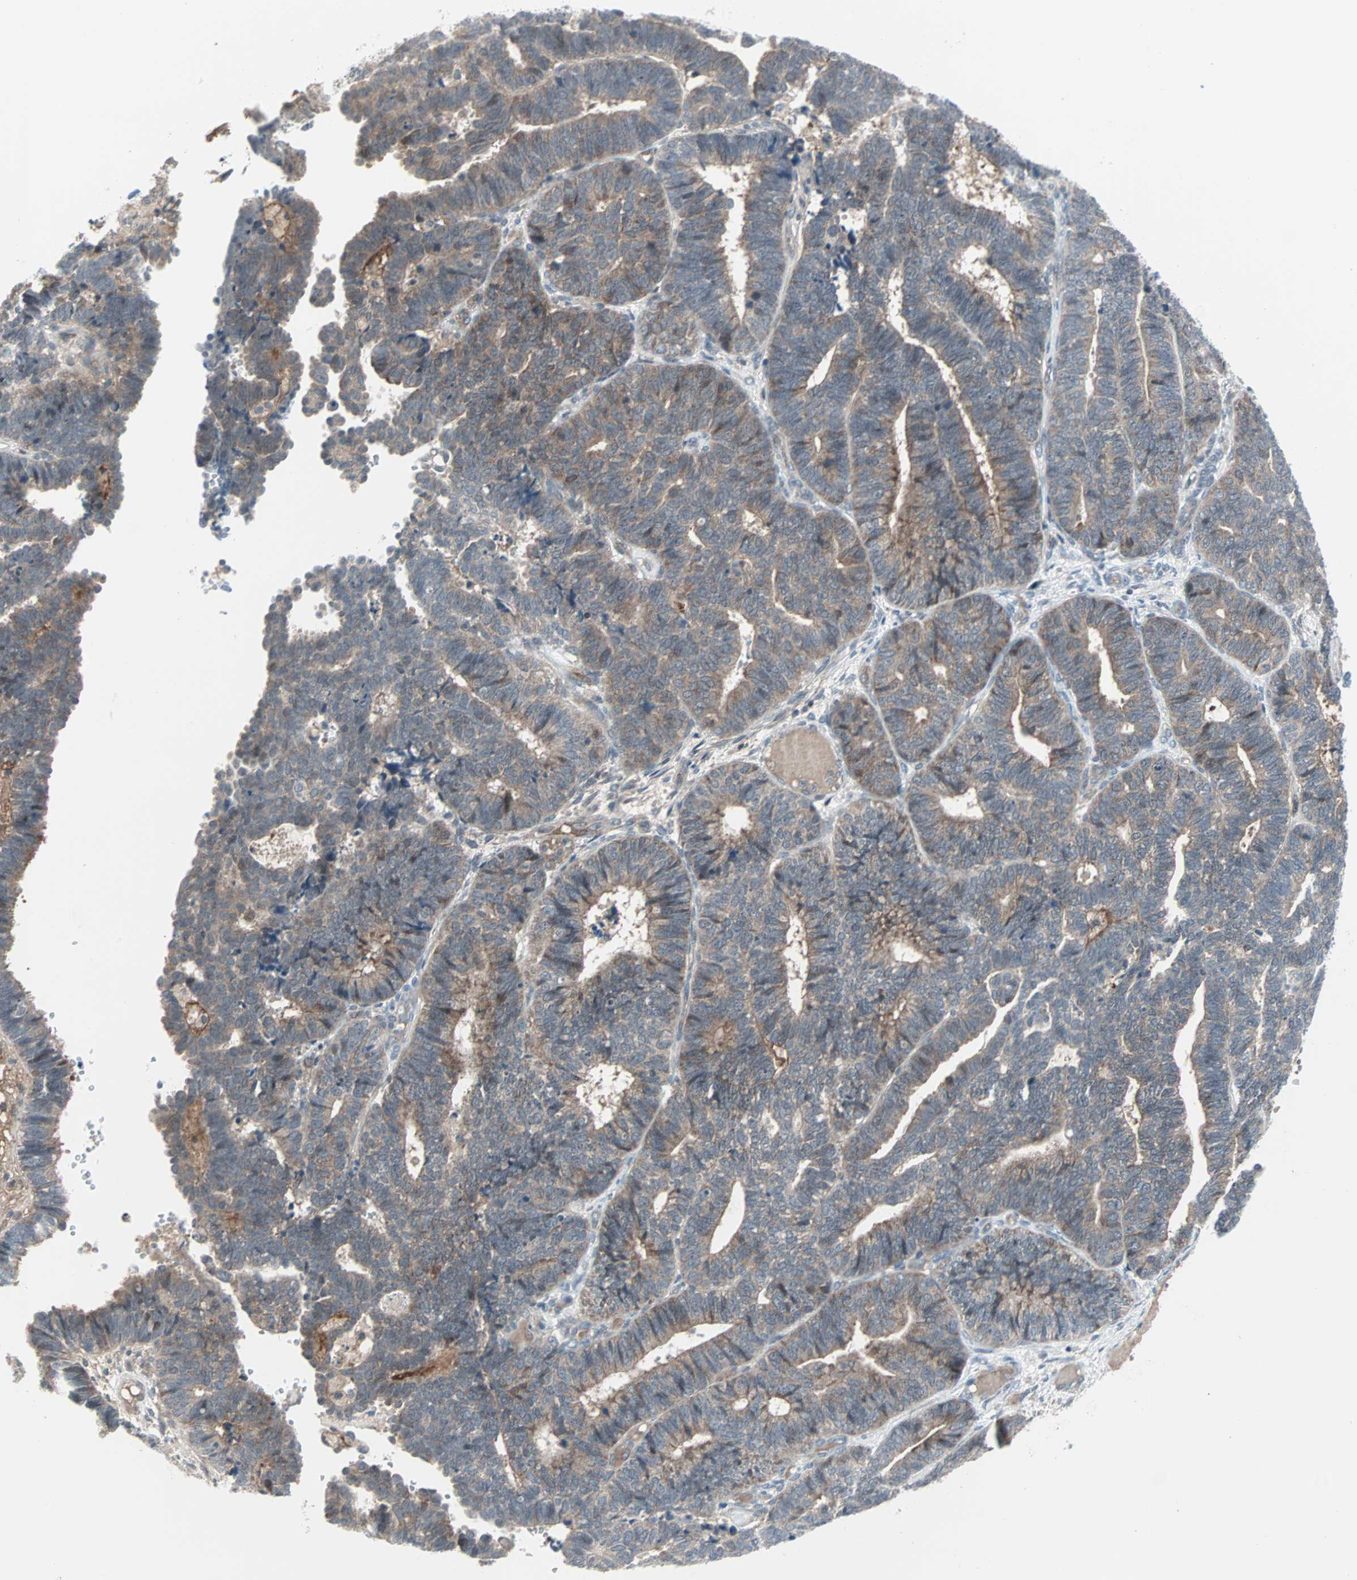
{"staining": {"intensity": "moderate", "quantity": "<25%", "location": "cytoplasmic/membranous"}, "tissue": "endometrial cancer", "cell_type": "Tumor cells", "image_type": "cancer", "snomed": [{"axis": "morphology", "description": "Adenocarcinoma, NOS"}, {"axis": "topography", "description": "Endometrium"}], "caption": "Moderate cytoplasmic/membranous staining for a protein is appreciated in about <25% of tumor cells of adenocarcinoma (endometrial) using IHC.", "gene": "CASP3", "patient": {"sex": "female", "age": 70}}